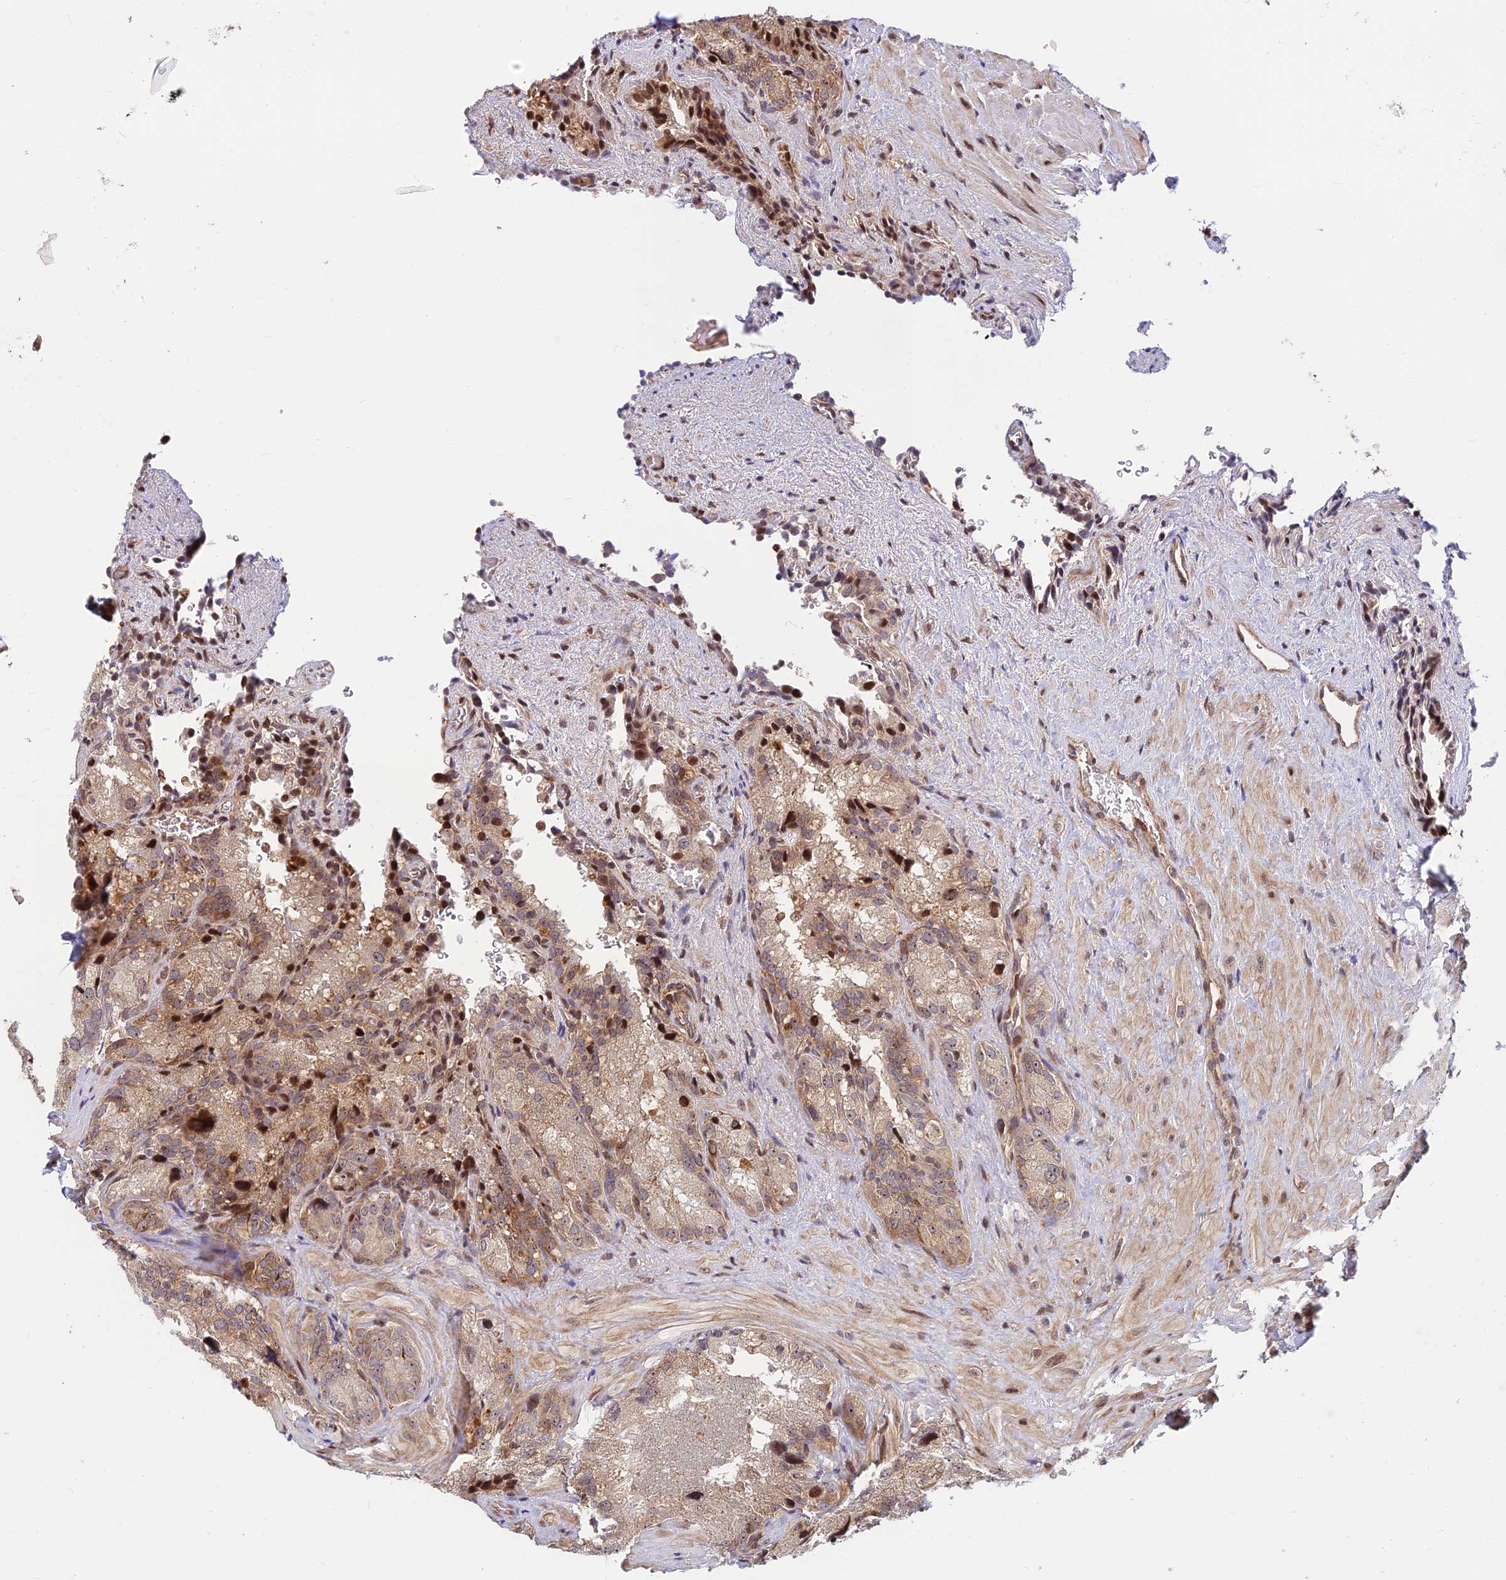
{"staining": {"intensity": "moderate", "quantity": ">75%", "location": "cytoplasmic/membranous,nuclear"}, "tissue": "seminal vesicle", "cell_type": "Glandular cells", "image_type": "normal", "snomed": [{"axis": "morphology", "description": "Normal tissue, NOS"}, {"axis": "topography", "description": "Seminal veicle"}], "caption": "A brown stain highlights moderate cytoplasmic/membranous,nuclear expression of a protein in glandular cells of benign seminal vesicle.", "gene": "UFSP2", "patient": {"sex": "male", "age": 62}}